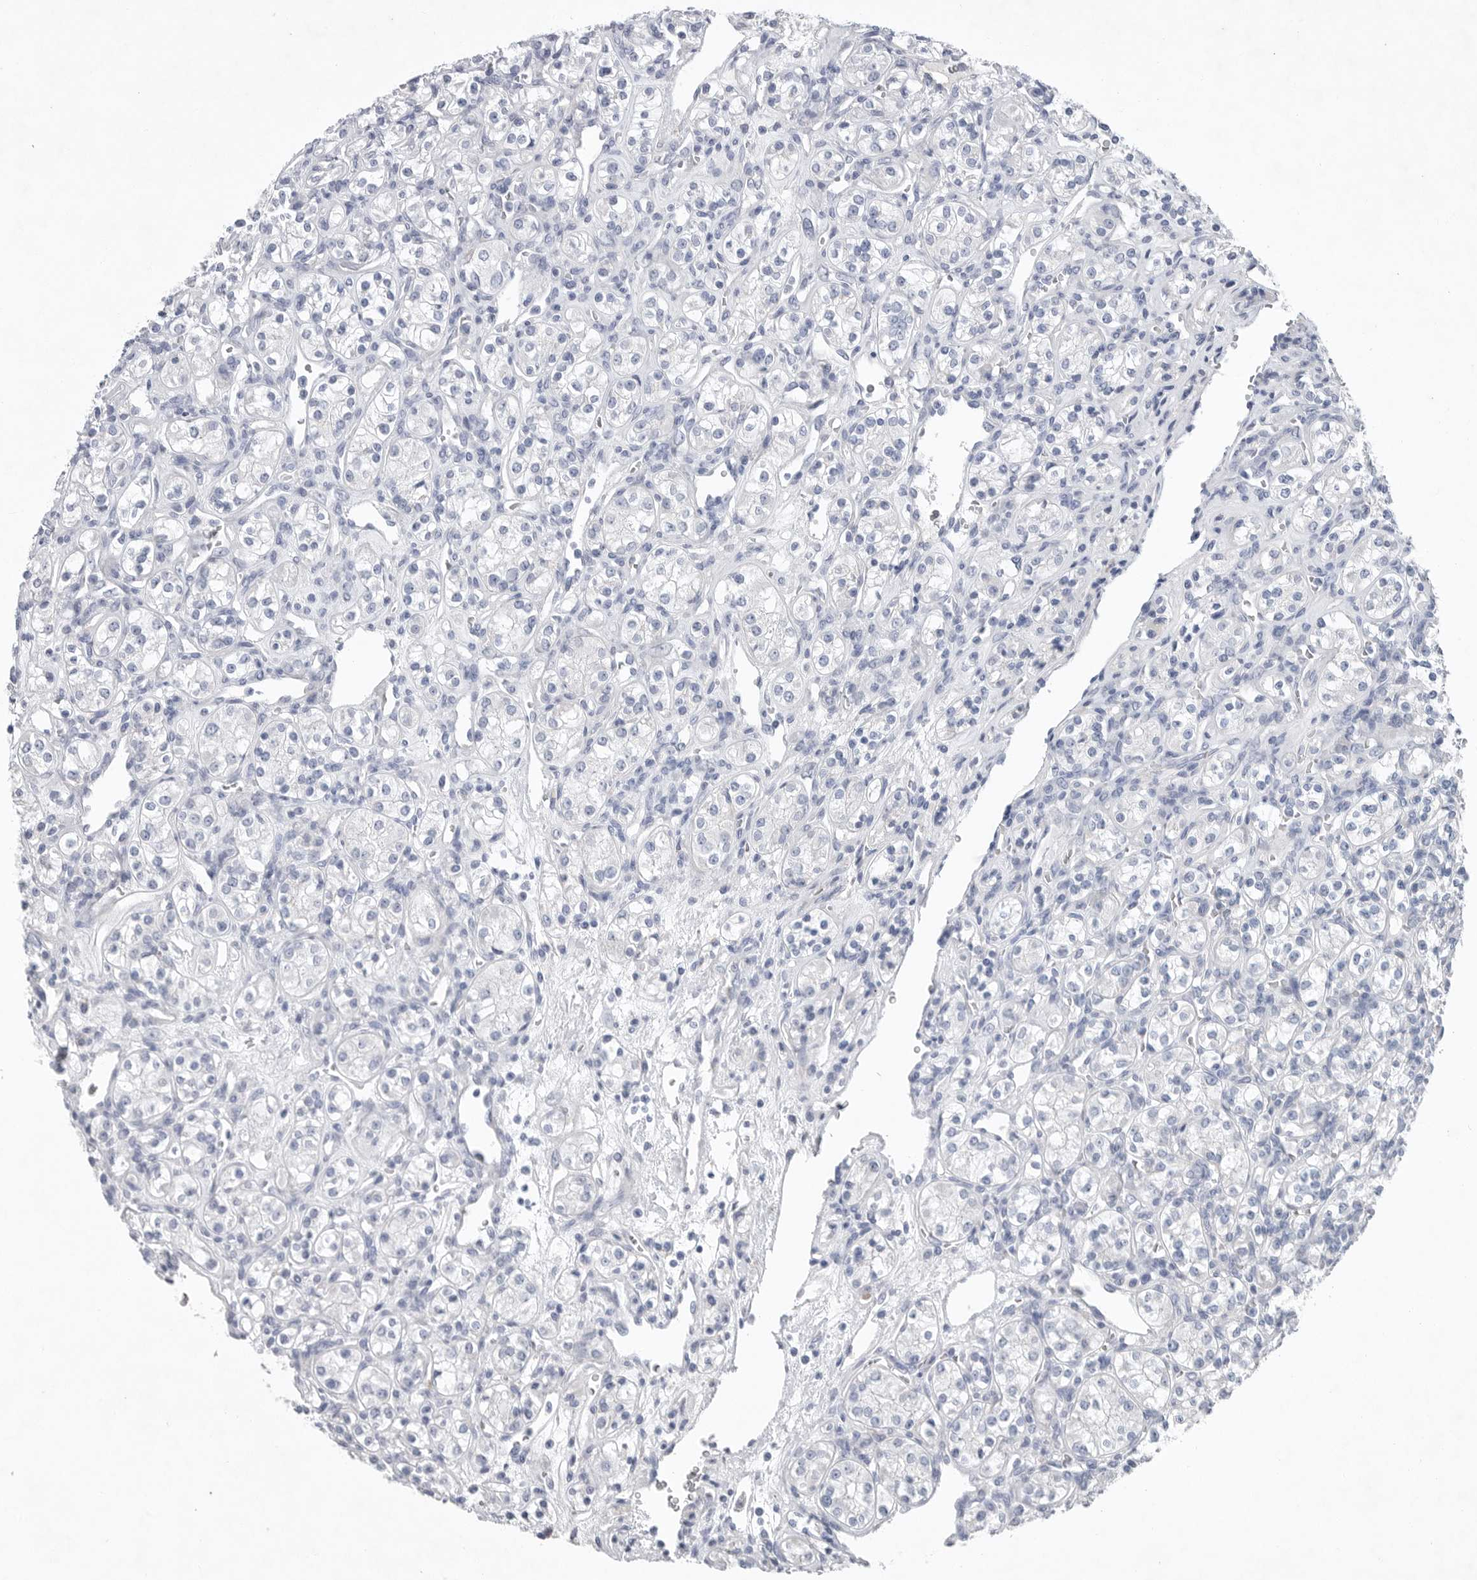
{"staining": {"intensity": "negative", "quantity": "none", "location": "none"}, "tissue": "renal cancer", "cell_type": "Tumor cells", "image_type": "cancer", "snomed": [{"axis": "morphology", "description": "Adenocarcinoma, NOS"}, {"axis": "topography", "description": "Kidney"}], "caption": "A photomicrograph of renal cancer (adenocarcinoma) stained for a protein demonstrates no brown staining in tumor cells. (DAB (3,3'-diaminobenzidine) immunohistochemistry (IHC) visualized using brightfield microscopy, high magnification).", "gene": "CAMK2B", "patient": {"sex": "male", "age": 77}}